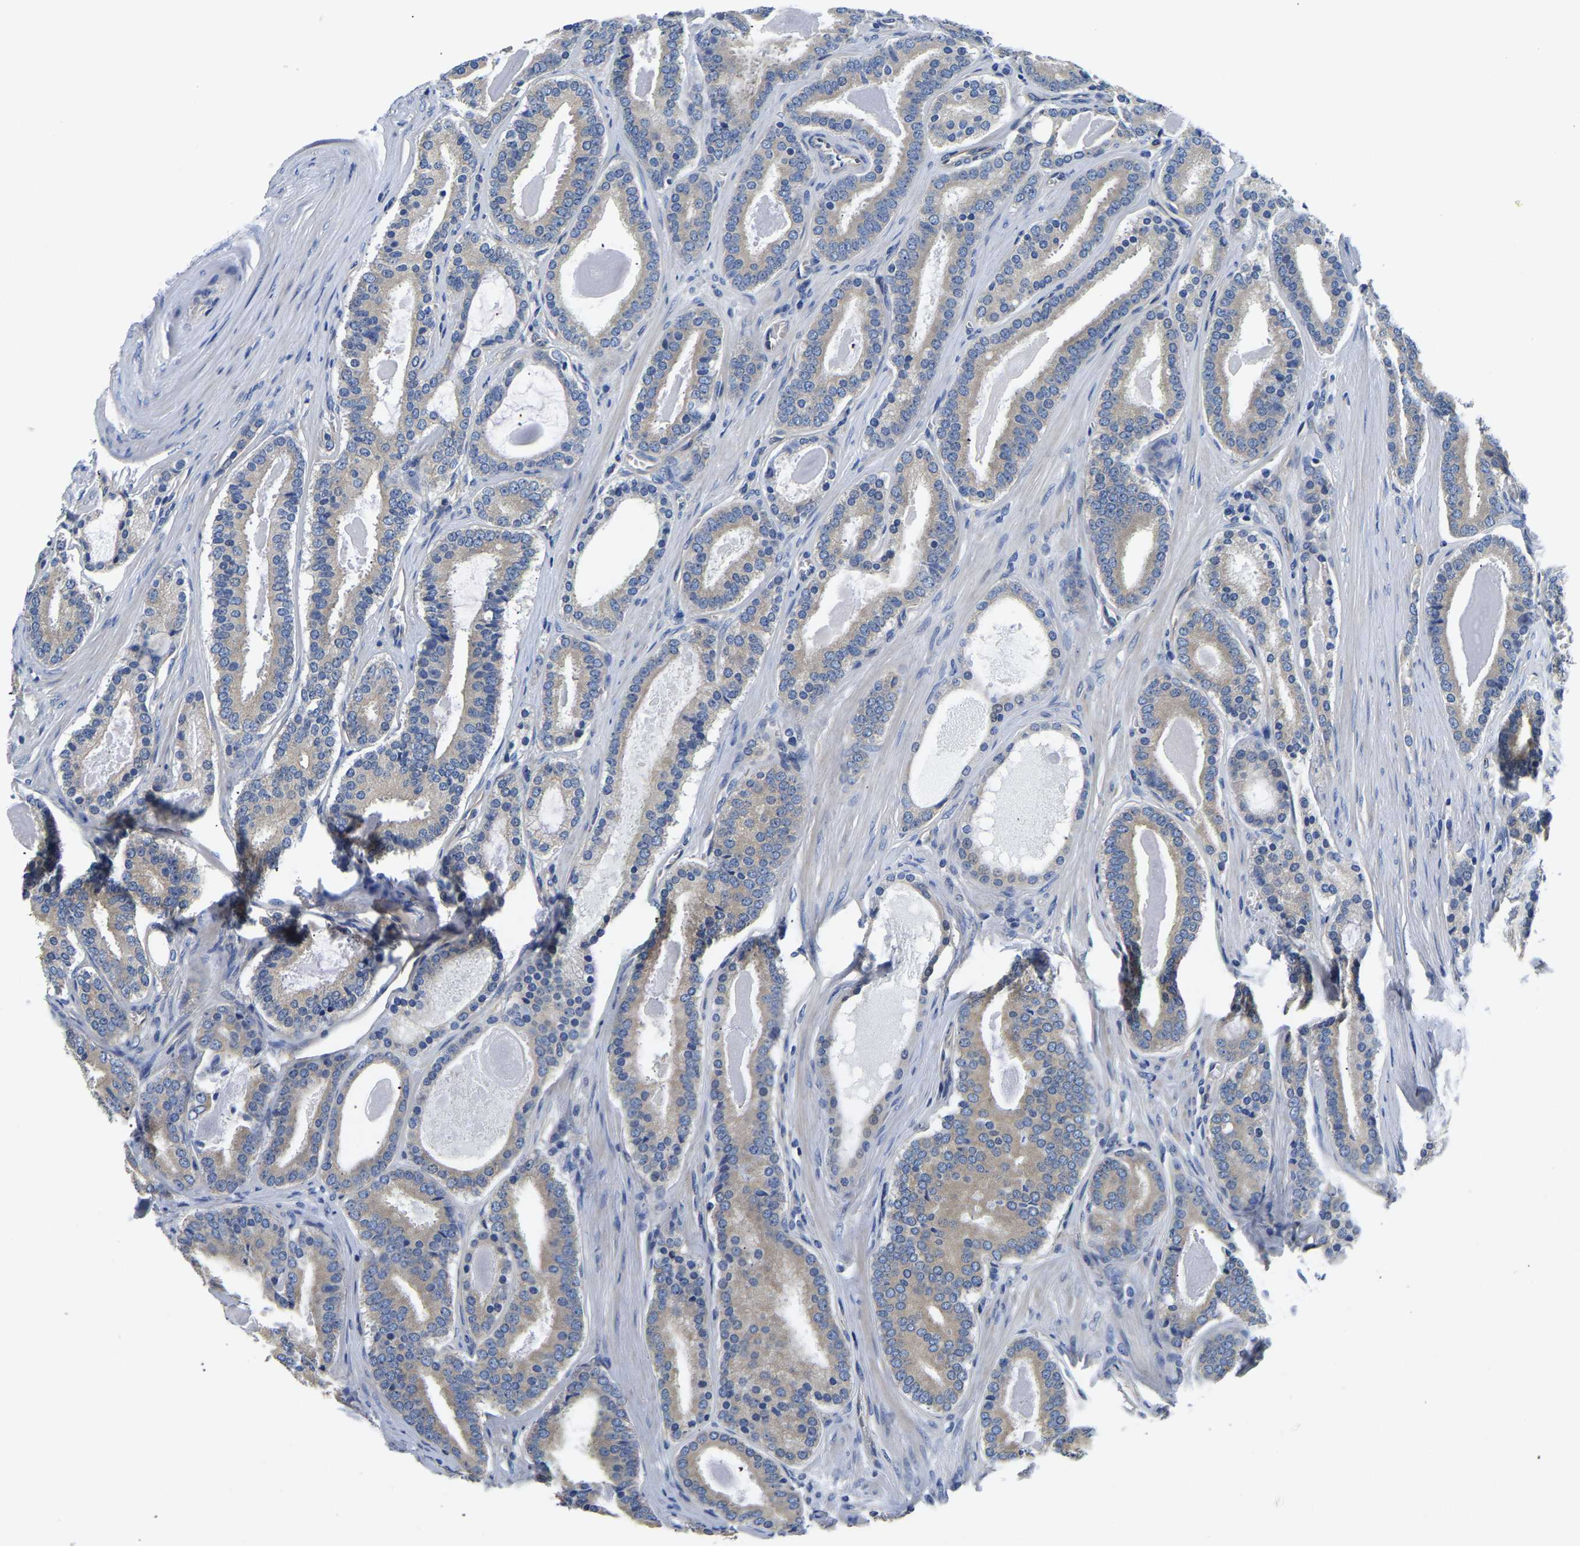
{"staining": {"intensity": "weak", "quantity": ">75%", "location": "cytoplasmic/membranous"}, "tissue": "prostate cancer", "cell_type": "Tumor cells", "image_type": "cancer", "snomed": [{"axis": "morphology", "description": "Adenocarcinoma, High grade"}, {"axis": "topography", "description": "Prostate"}], "caption": "Prostate cancer tissue reveals weak cytoplasmic/membranous positivity in about >75% of tumor cells, visualized by immunohistochemistry. (Brightfield microscopy of DAB IHC at high magnification).", "gene": "CSDE1", "patient": {"sex": "male", "age": 60}}